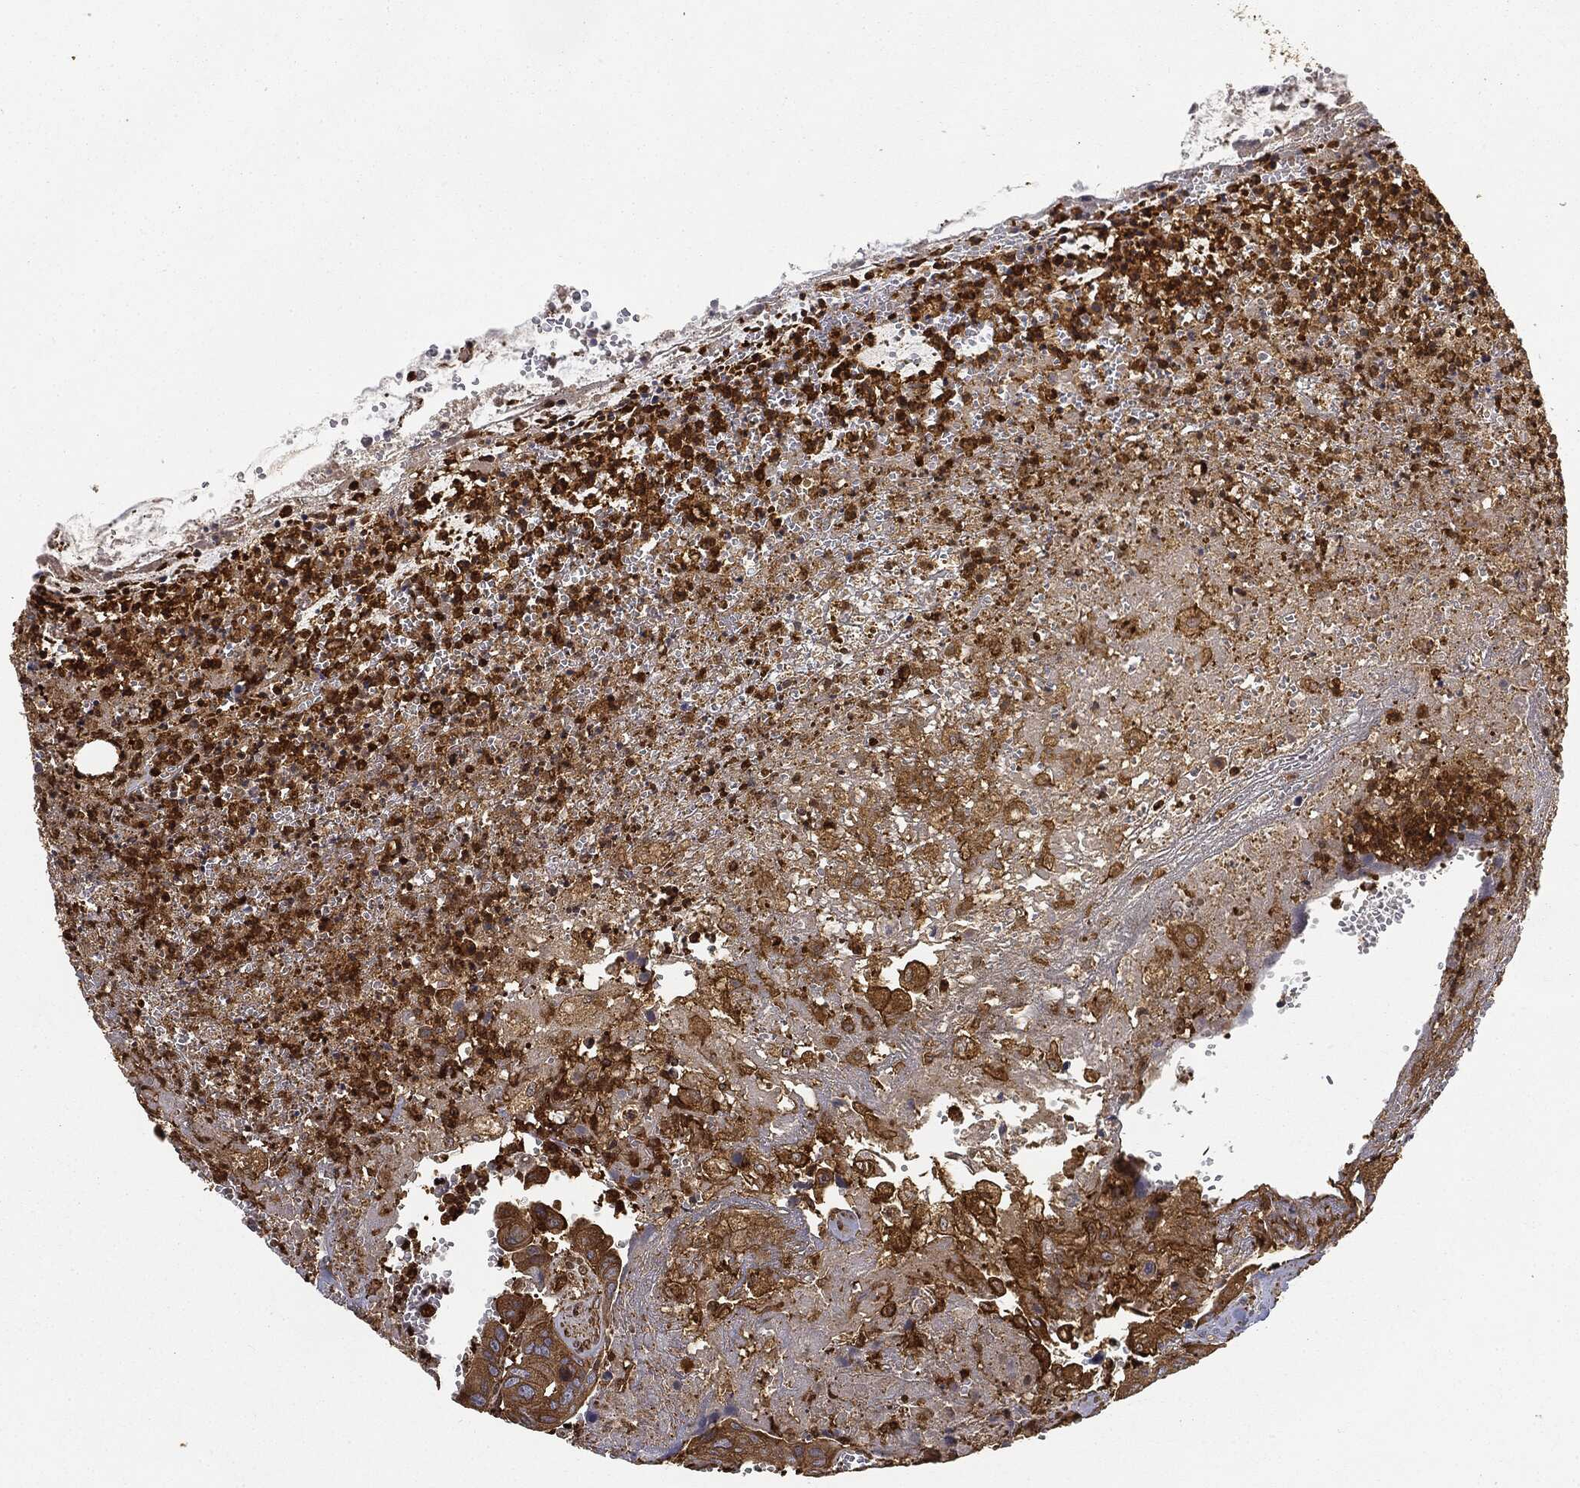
{"staining": {"intensity": "moderate", "quantity": ">75%", "location": "cytoplasmic/membranous"}, "tissue": "colorectal cancer", "cell_type": "Tumor cells", "image_type": "cancer", "snomed": [{"axis": "morphology", "description": "Adenocarcinoma, NOS"}, {"axis": "topography", "description": "Colon"}], "caption": "IHC histopathology image of colorectal cancer stained for a protein (brown), which demonstrates medium levels of moderate cytoplasmic/membranous staining in approximately >75% of tumor cells.", "gene": "WDR1", "patient": {"sex": "female", "age": 78}}